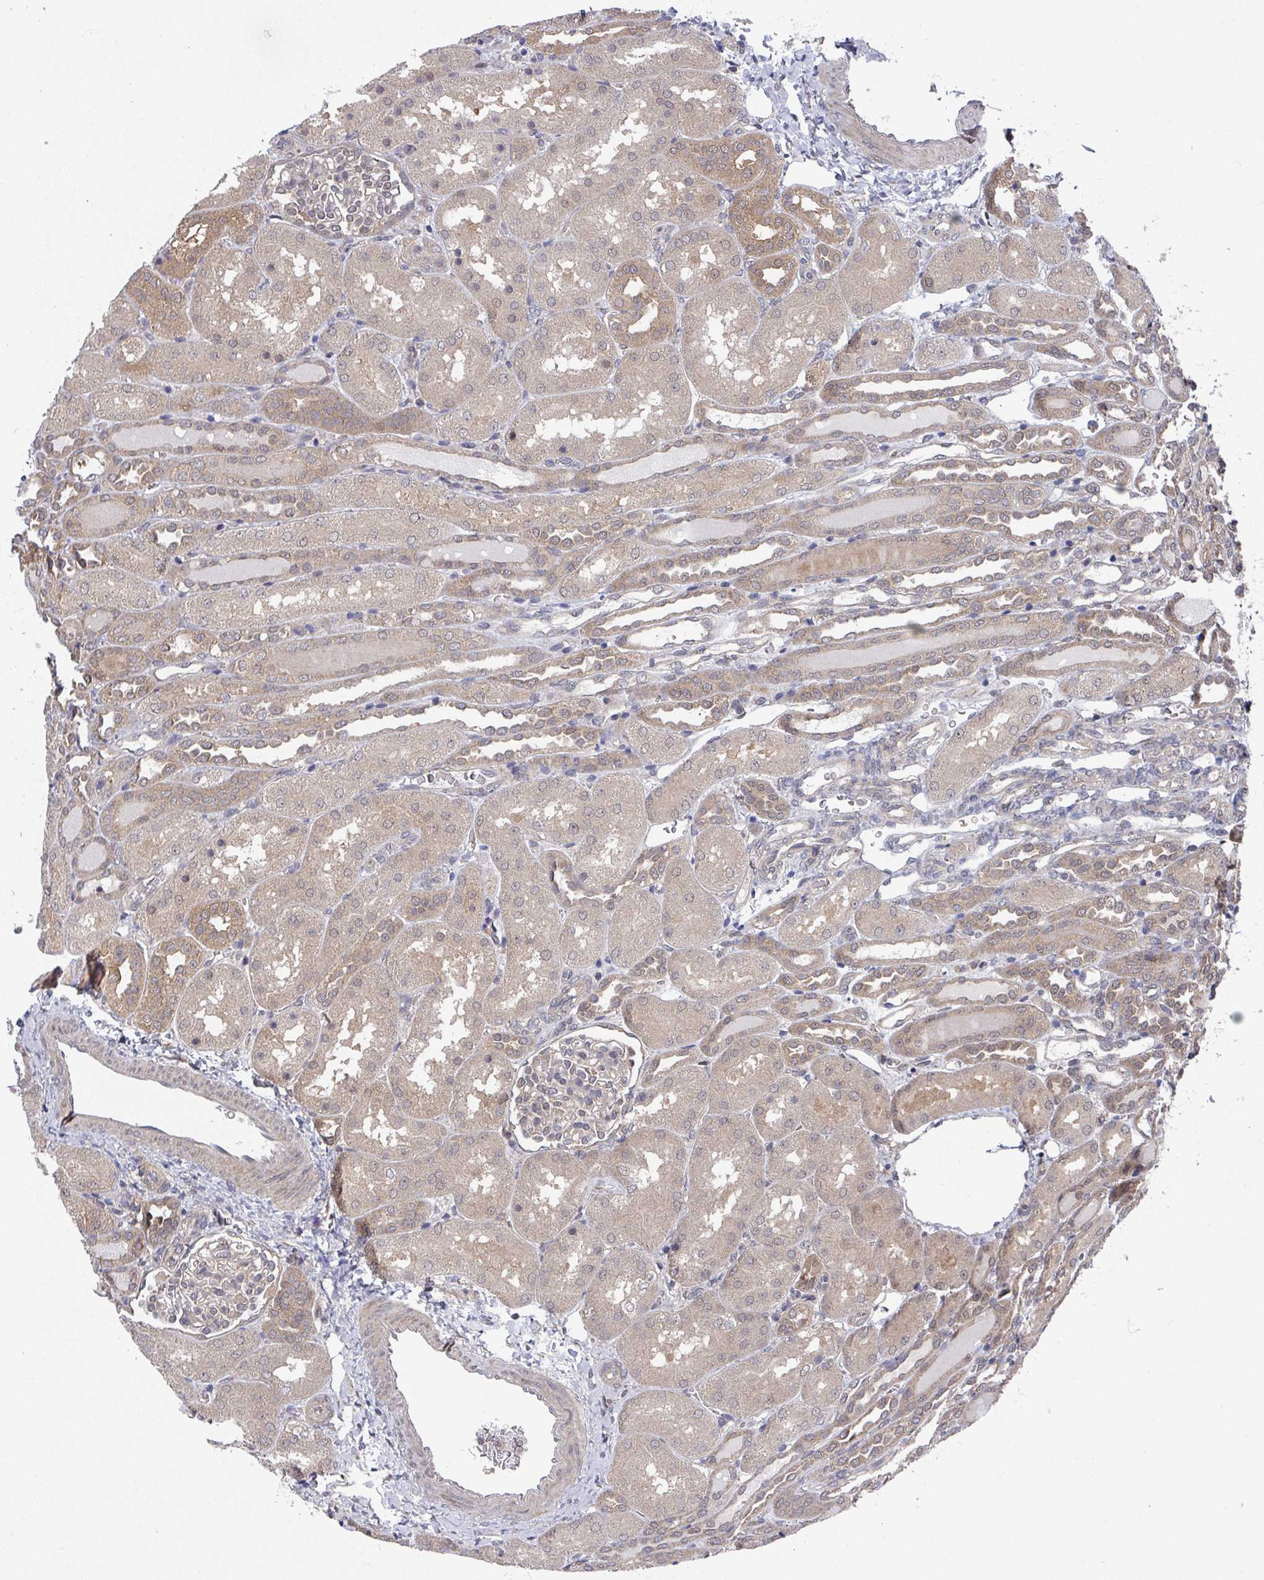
{"staining": {"intensity": "negative", "quantity": "none", "location": "none"}, "tissue": "kidney", "cell_type": "Cells in glomeruli", "image_type": "normal", "snomed": [{"axis": "morphology", "description": "Normal tissue, NOS"}, {"axis": "topography", "description": "Kidney"}], "caption": "DAB immunohistochemical staining of unremarkable kidney reveals no significant positivity in cells in glomeruli.", "gene": "GOLGA7B", "patient": {"sex": "male", "age": 1}}